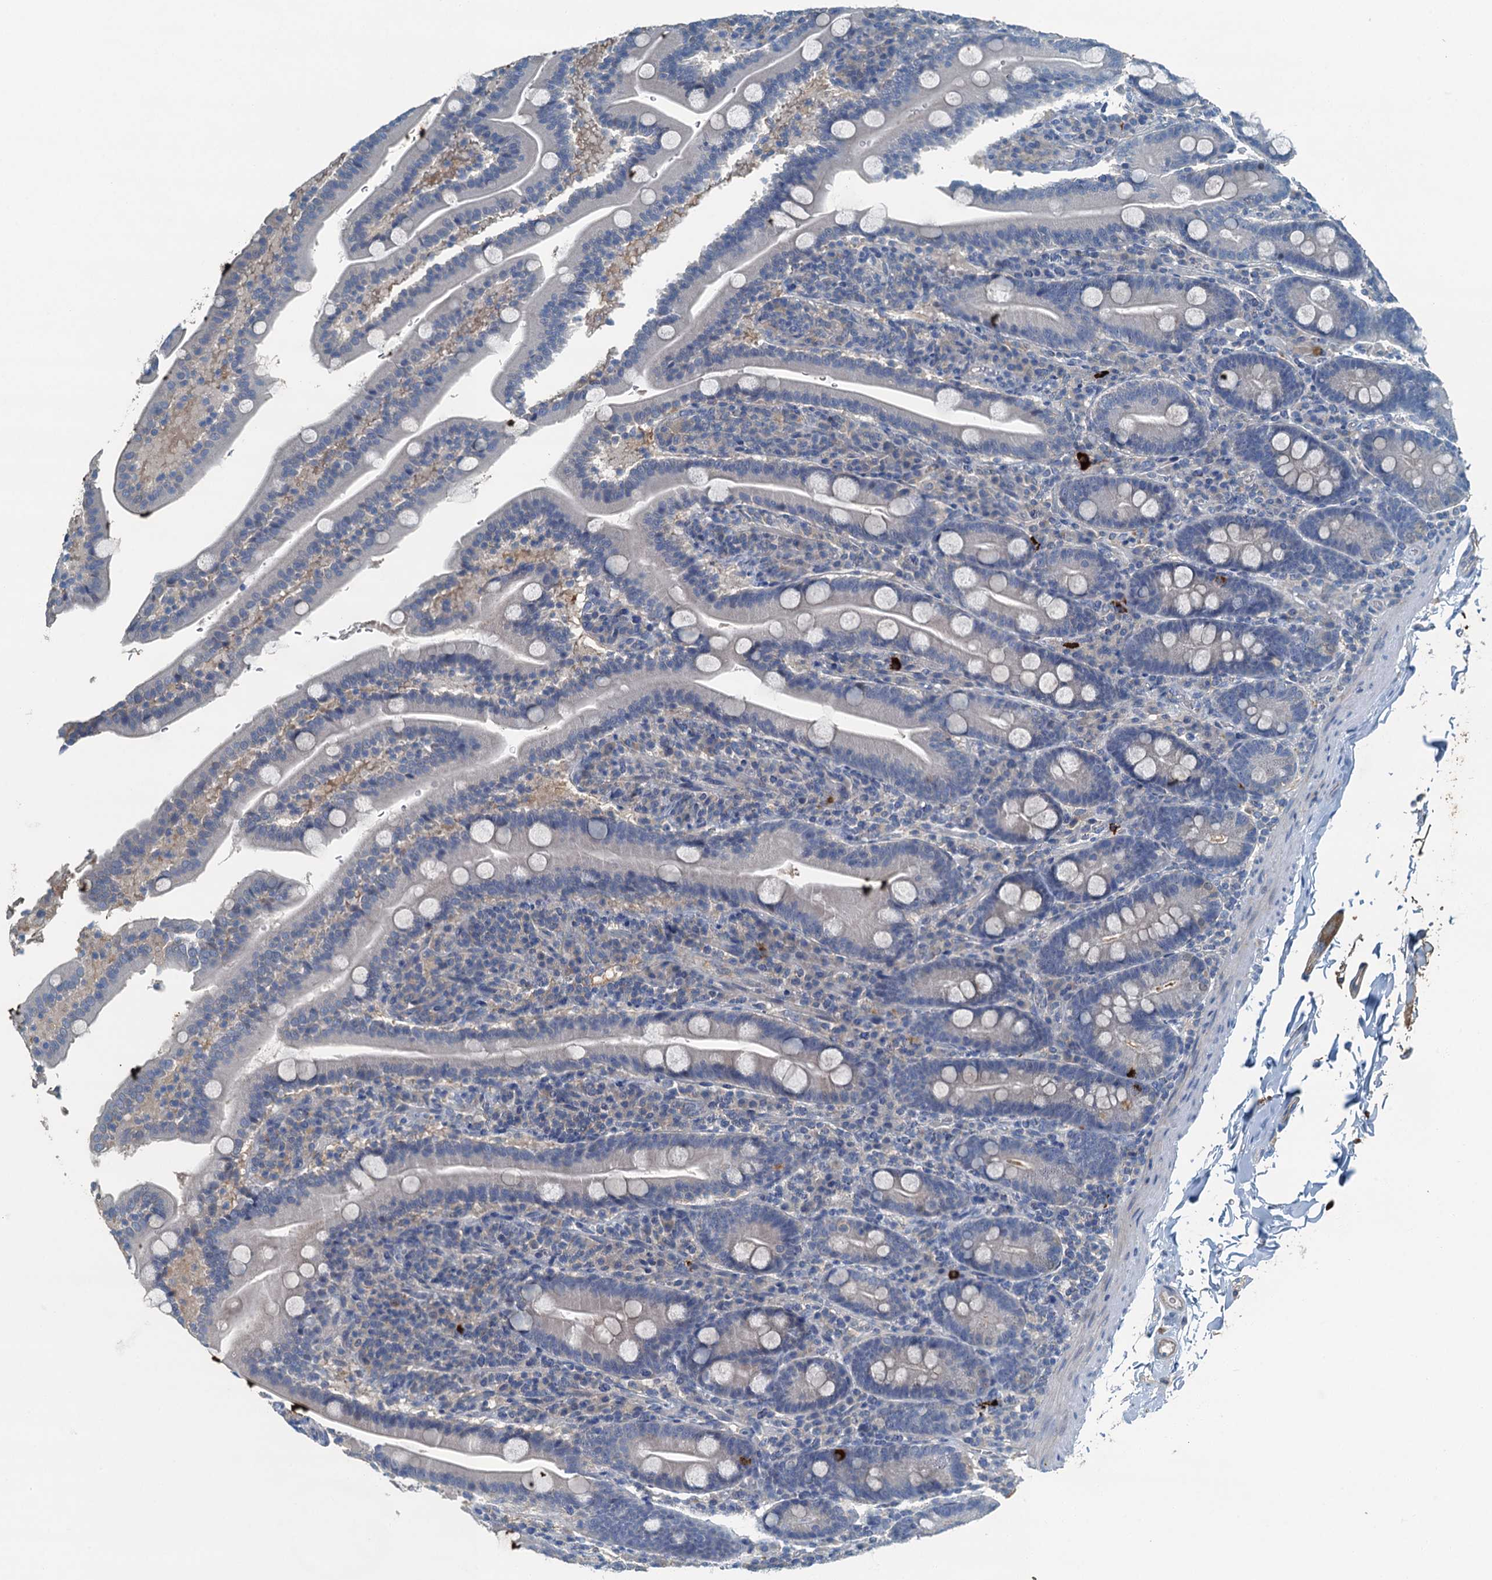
{"staining": {"intensity": "negative", "quantity": "none", "location": "none"}, "tissue": "duodenum", "cell_type": "Glandular cells", "image_type": "normal", "snomed": [{"axis": "morphology", "description": "Normal tissue, NOS"}, {"axis": "topography", "description": "Duodenum"}], "caption": "Immunohistochemistry (IHC) image of unremarkable duodenum: duodenum stained with DAB shows no significant protein staining in glandular cells.", "gene": "CBLIF", "patient": {"sex": "male", "age": 35}}